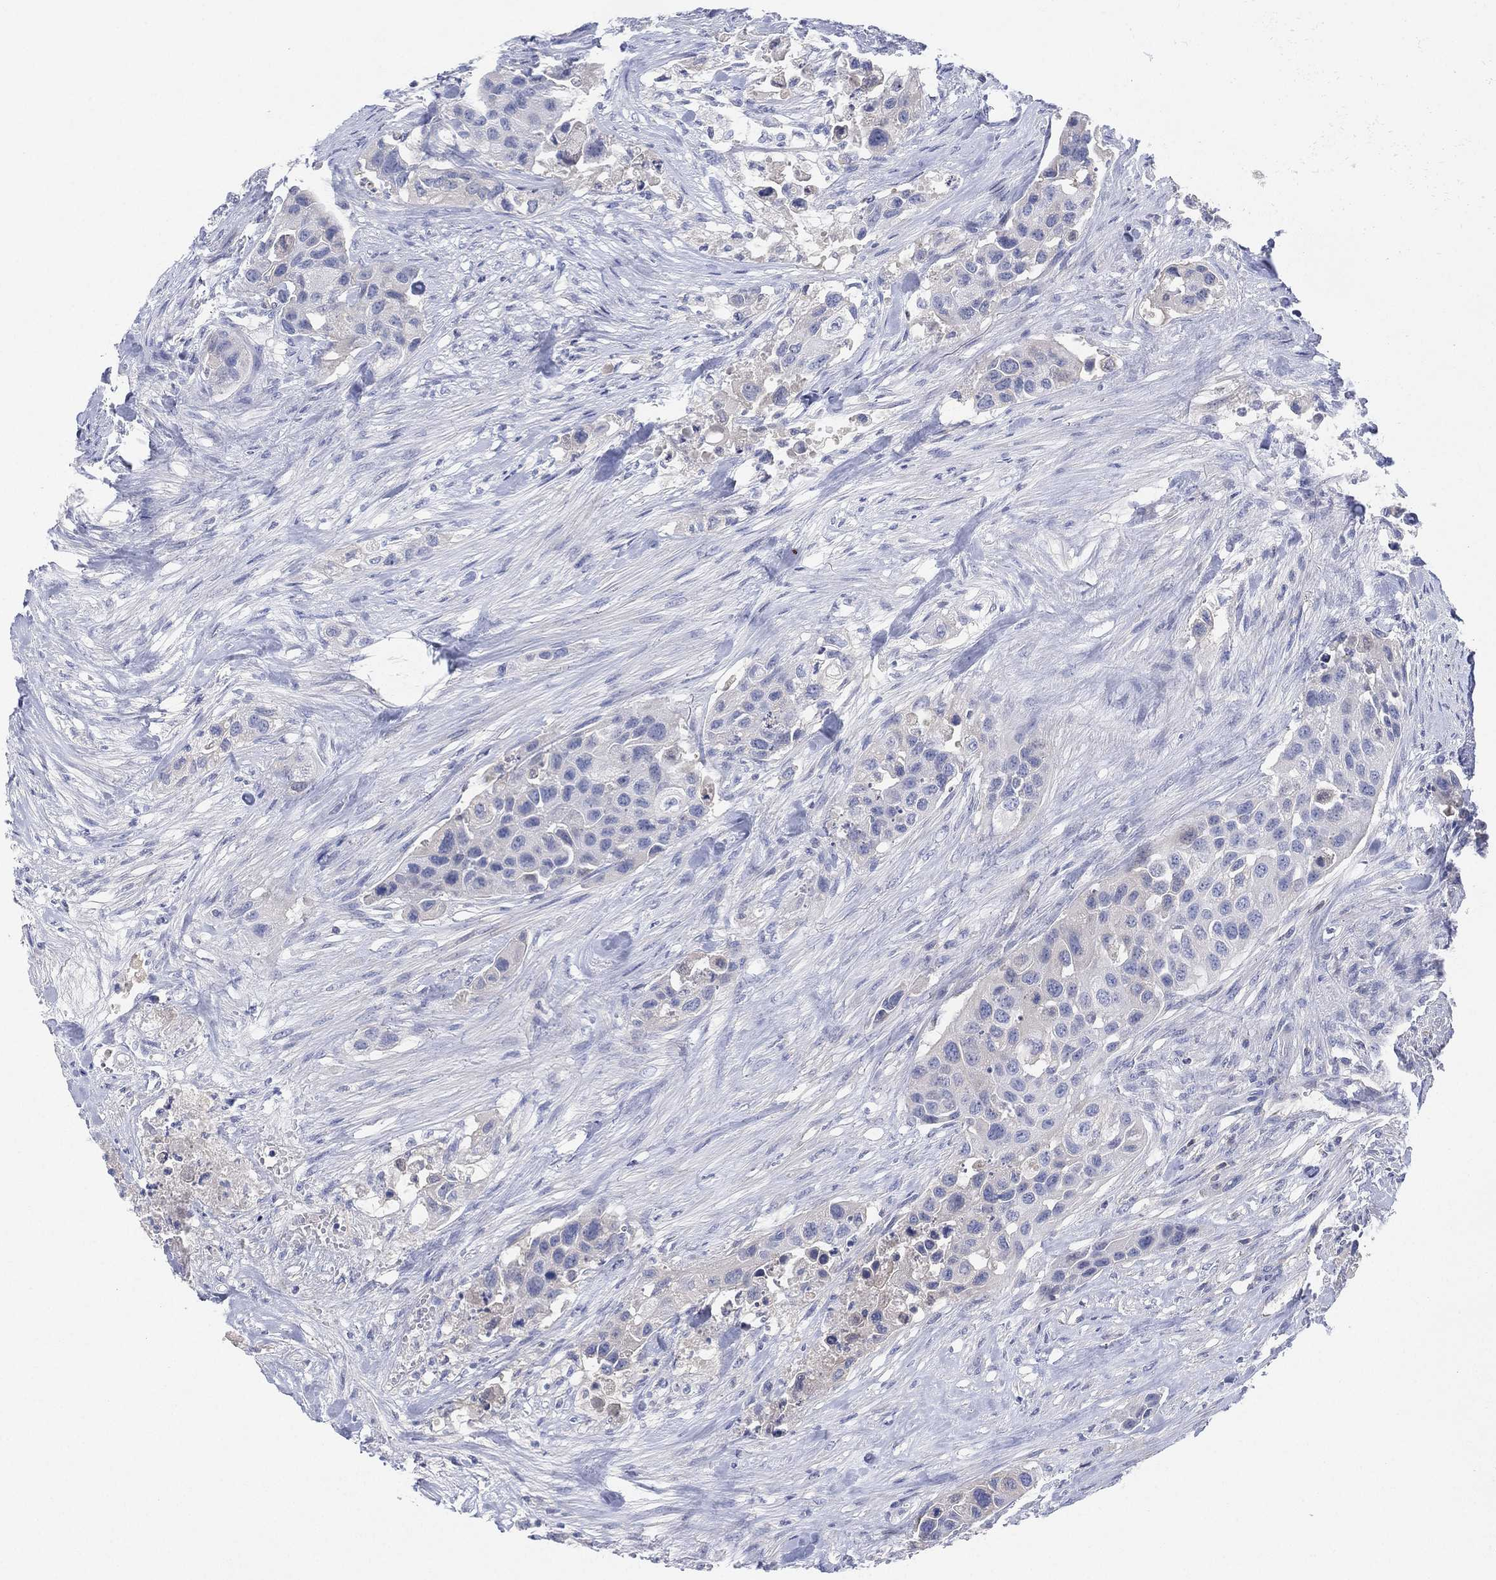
{"staining": {"intensity": "negative", "quantity": "none", "location": "none"}, "tissue": "urothelial cancer", "cell_type": "Tumor cells", "image_type": "cancer", "snomed": [{"axis": "morphology", "description": "Urothelial carcinoma, High grade"}, {"axis": "topography", "description": "Urinary bladder"}], "caption": "Tumor cells show no significant protein positivity in urothelial cancer.", "gene": "SEPTIN1", "patient": {"sex": "female", "age": 73}}